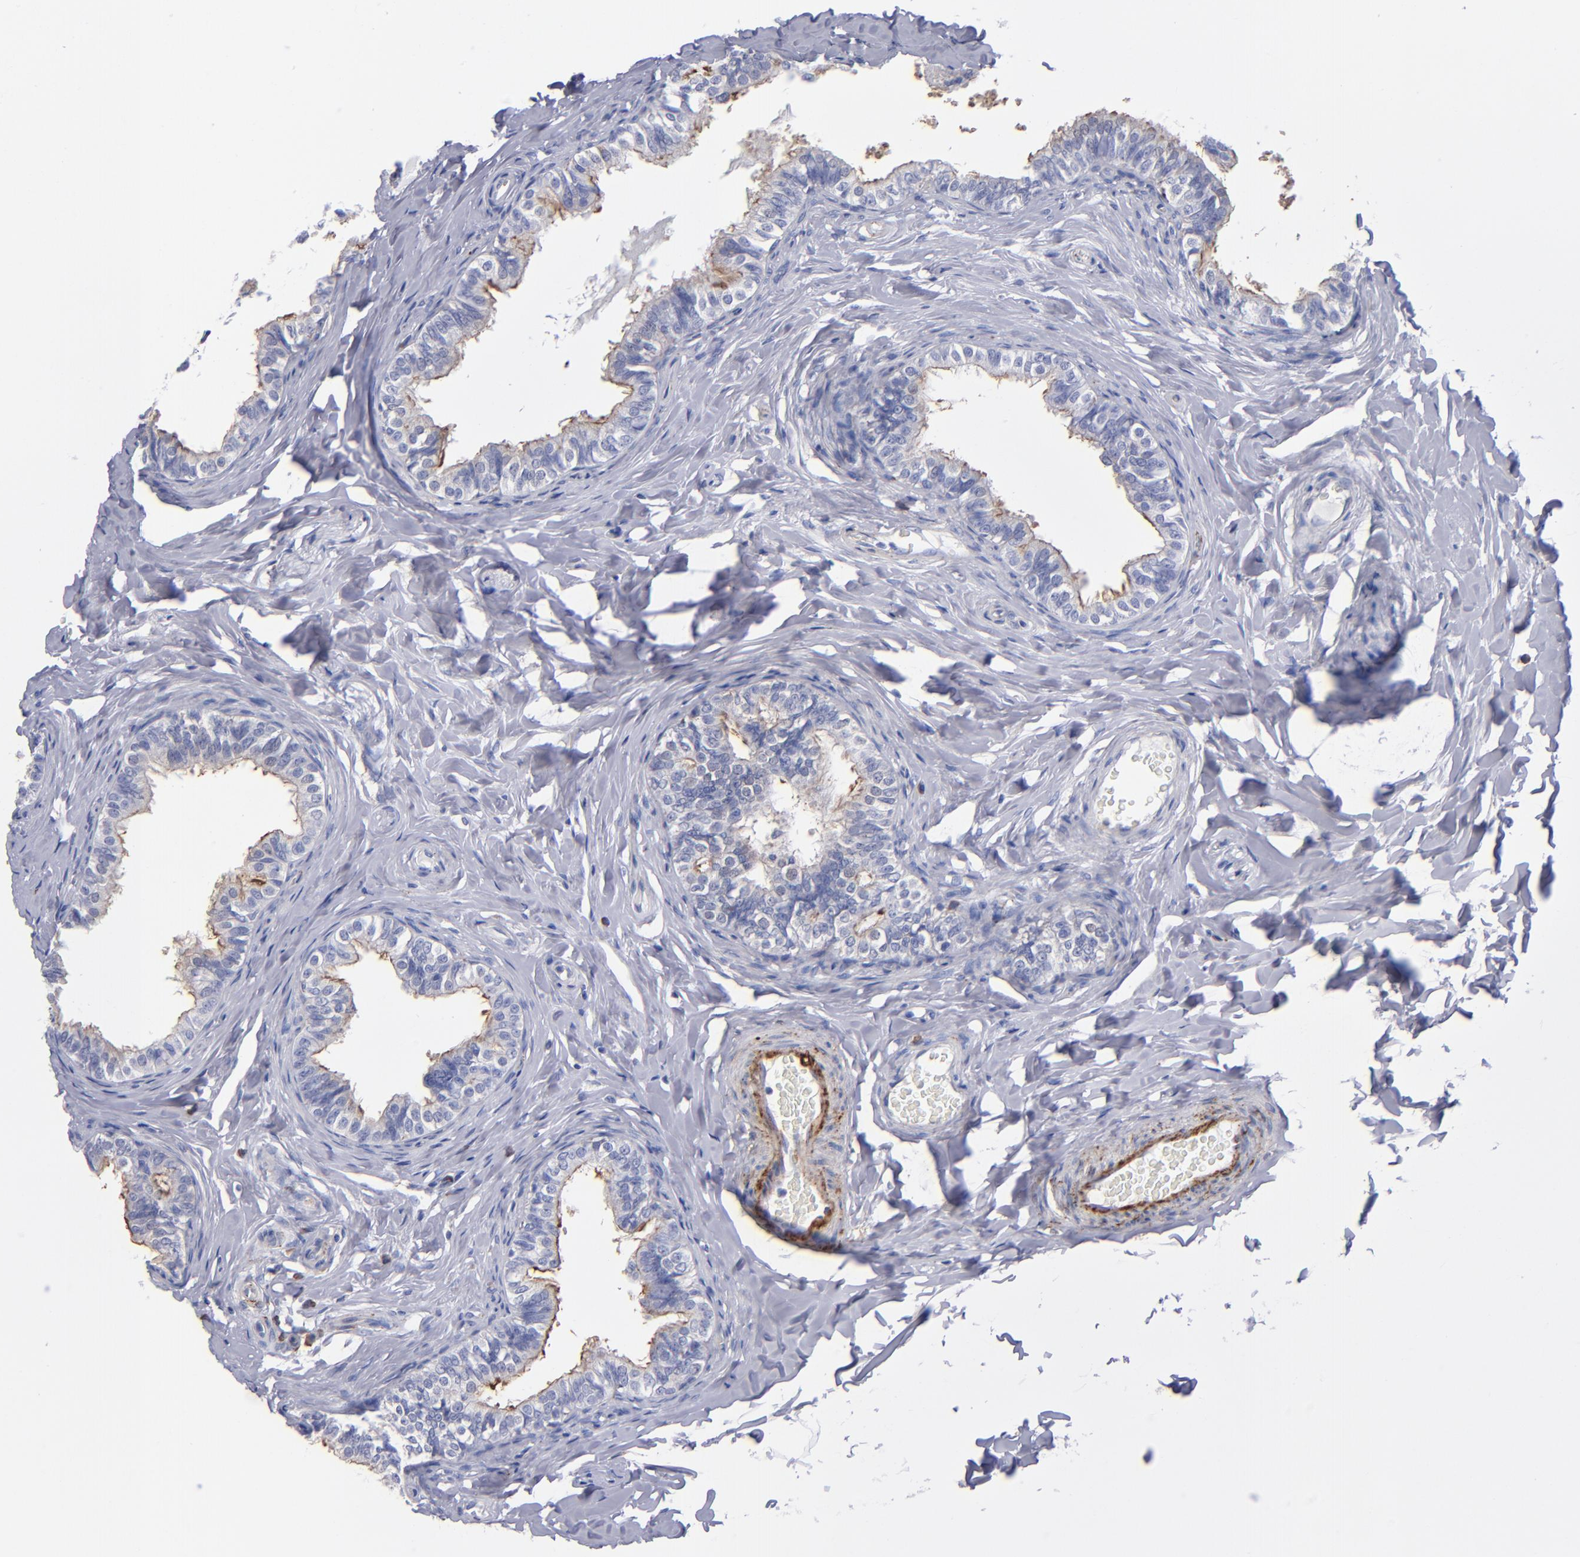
{"staining": {"intensity": "weak", "quantity": "<25%", "location": "cytoplasmic/membranous"}, "tissue": "epididymis", "cell_type": "Glandular cells", "image_type": "normal", "snomed": [{"axis": "morphology", "description": "Normal tissue, NOS"}, {"axis": "topography", "description": "Soft tissue"}, {"axis": "topography", "description": "Epididymis"}], "caption": "The histopathology image shows no staining of glandular cells in normal epididymis. (DAB (3,3'-diaminobenzidine) IHC, high magnification).", "gene": "MFGE8", "patient": {"sex": "male", "age": 26}}